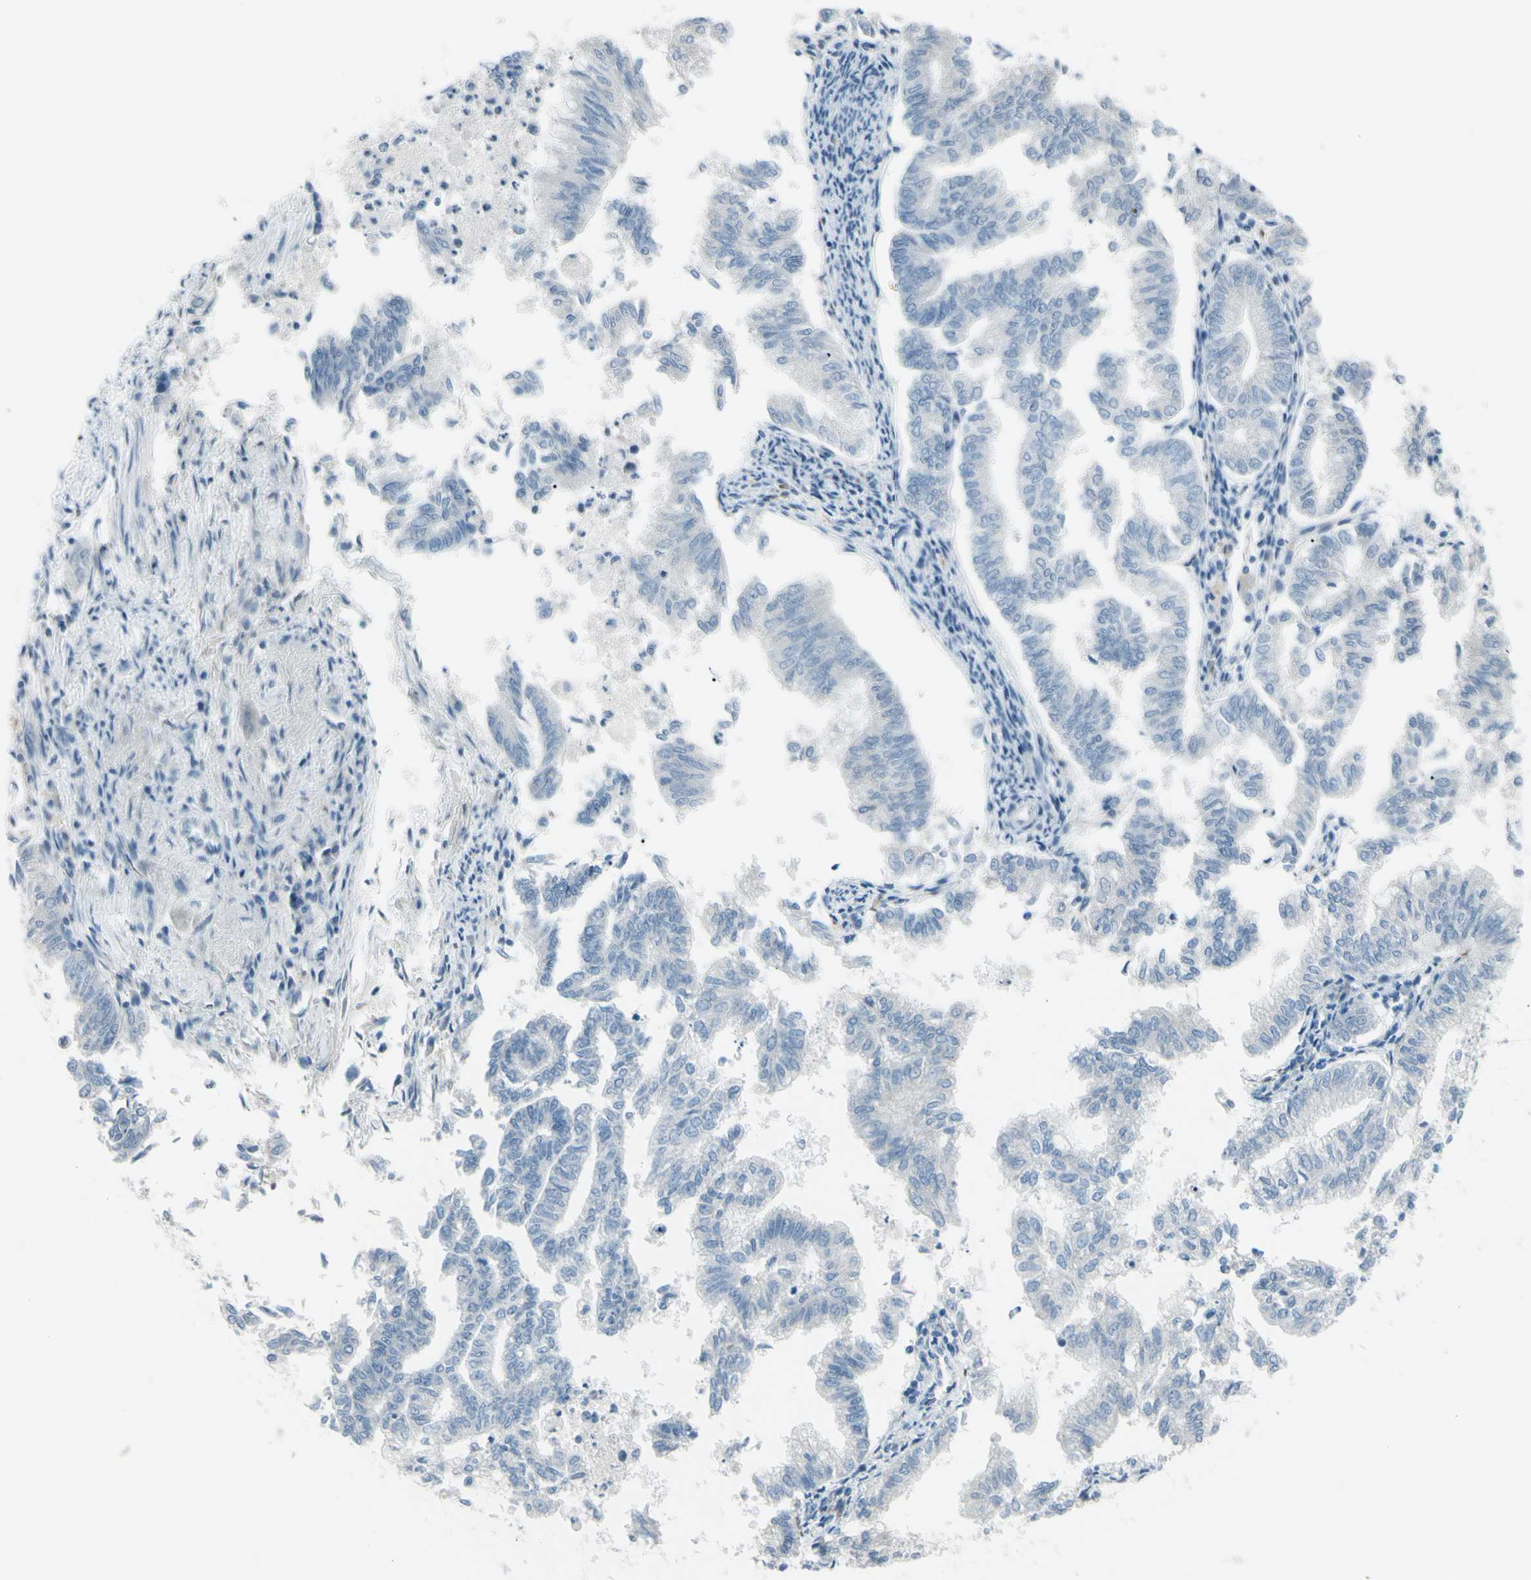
{"staining": {"intensity": "negative", "quantity": "none", "location": "none"}, "tissue": "endometrial cancer", "cell_type": "Tumor cells", "image_type": "cancer", "snomed": [{"axis": "morphology", "description": "Necrosis, NOS"}, {"axis": "morphology", "description": "Adenocarcinoma, NOS"}, {"axis": "topography", "description": "Endometrium"}], "caption": "High power microscopy photomicrograph of an immunohistochemistry photomicrograph of endometrial cancer, revealing no significant staining in tumor cells. (DAB (3,3'-diaminobenzidine) immunohistochemistry with hematoxylin counter stain).", "gene": "GPR34", "patient": {"sex": "female", "age": 79}}